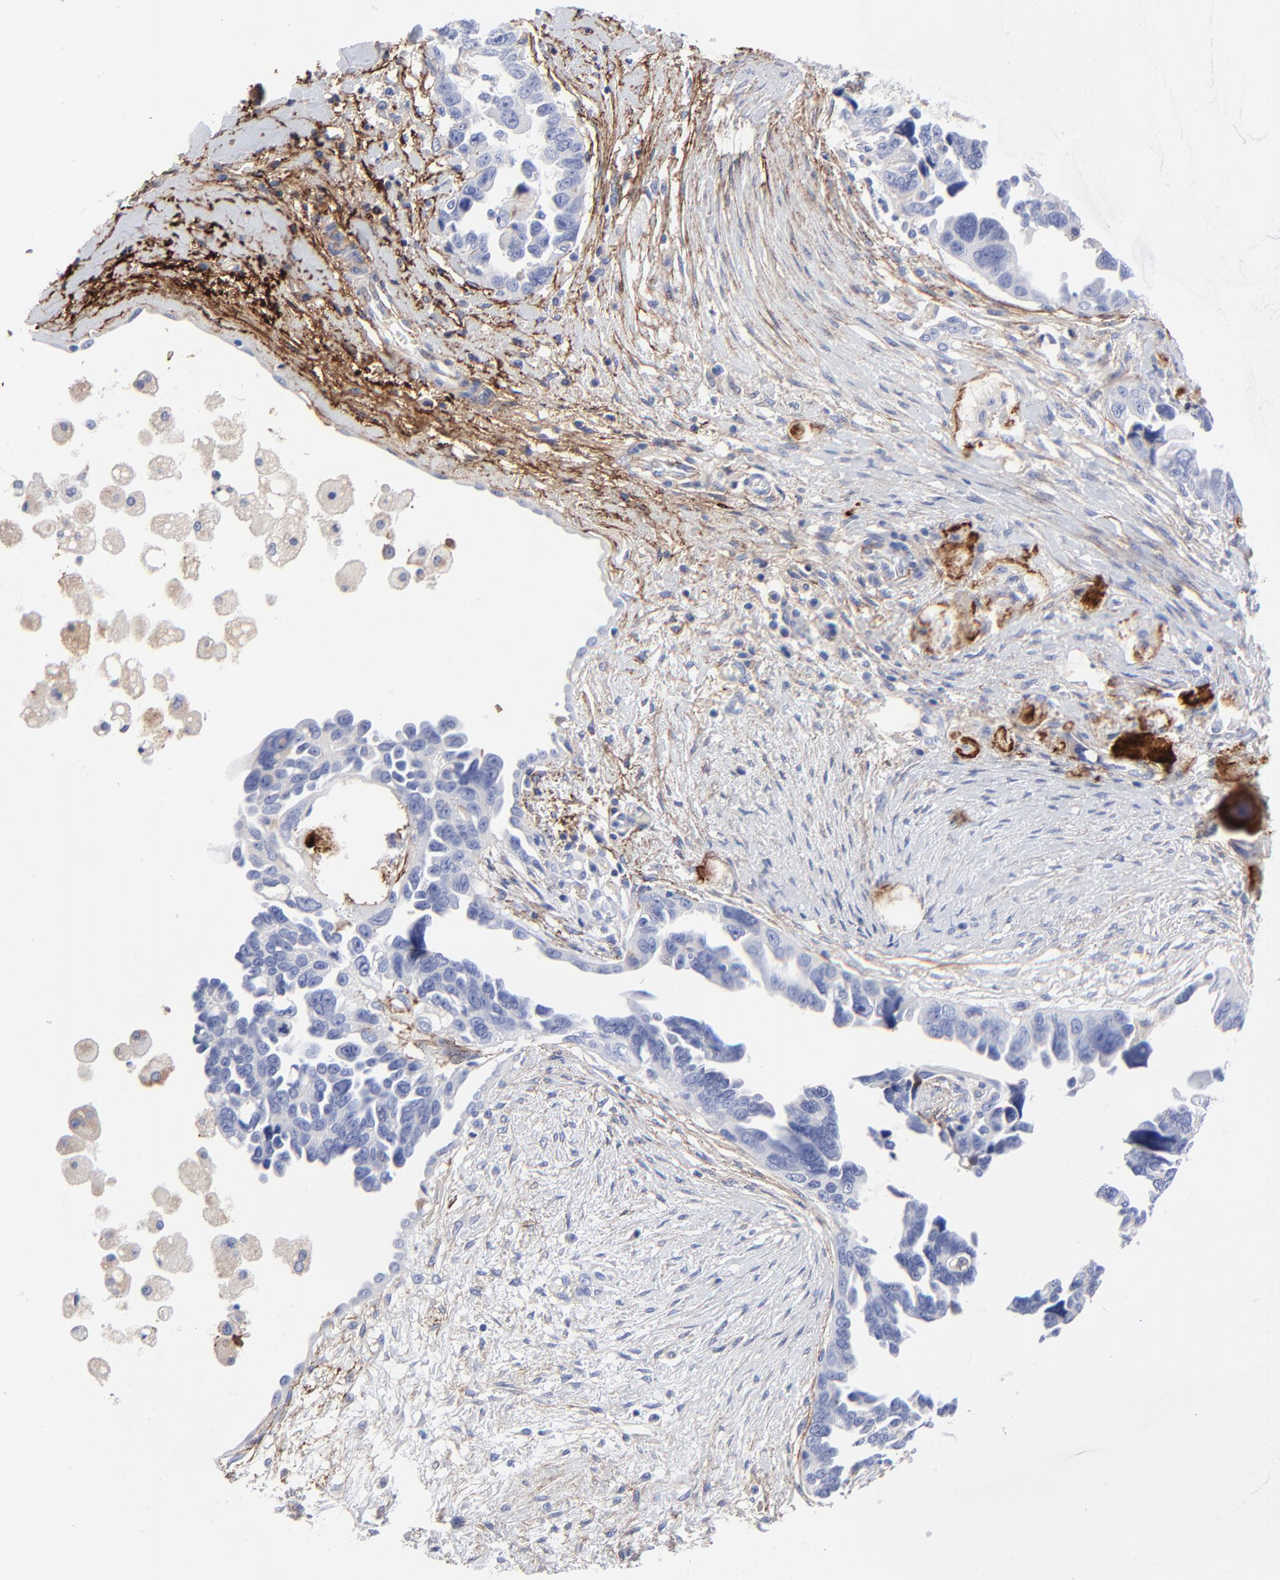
{"staining": {"intensity": "negative", "quantity": "none", "location": "none"}, "tissue": "ovarian cancer", "cell_type": "Tumor cells", "image_type": "cancer", "snomed": [{"axis": "morphology", "description": "Cystadenocarcinoma, serous, NOS"}, {"axis": "topography", "description": "Ovary"}], "caption": "Immunohistochemistry (IHC) photomicrograph of human ovarian serous cystadenocarcinoma stained for a protein (brown), which reveals no expression in tumor cells. (DAB (3,3'-diaminobenzidine) immunohistochemistry visualized using brightfield microscopy, high magnification).", "gene": "FBLN2", "patient": {"sex": "female", "age": 63}}